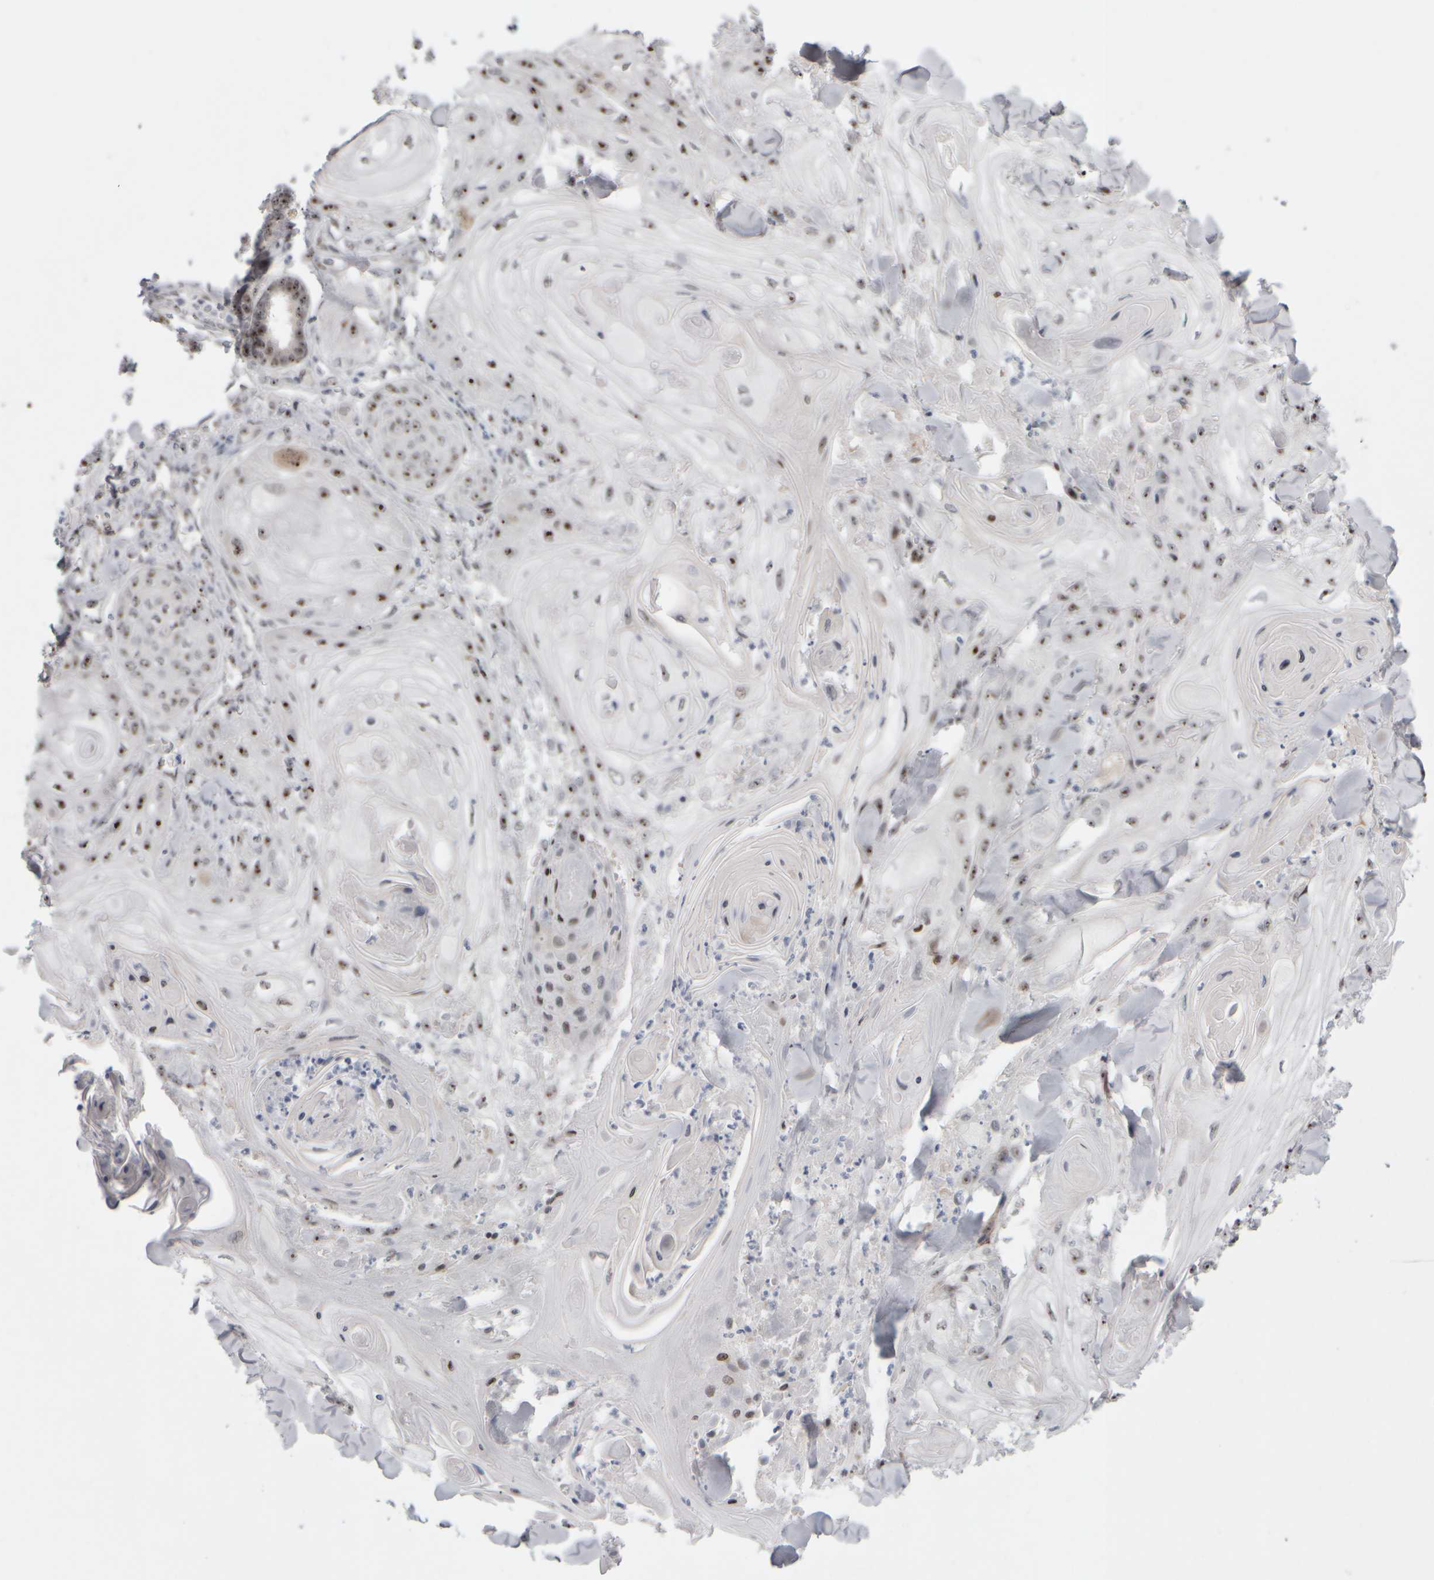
{"staining": {"intensity": "moderate", "quantity": ">75%", "location": "nuclear"}, "tissue": "skin cancer", "cell_type": "Tumor cells", "image_type": "cancer", "snomed": [{"axis": "morphology", "description": "Squamous cell carcinoma, NOS"}, {"axis": "topography", "description": "Skin"}], "caption": "Protein staining shows moderate nuclear expression in approximately >75% of tumor cells in squamous cell carcinoma (skin).", "gene": "SURF6", "patient": {"sex": "male", "age": 74}}